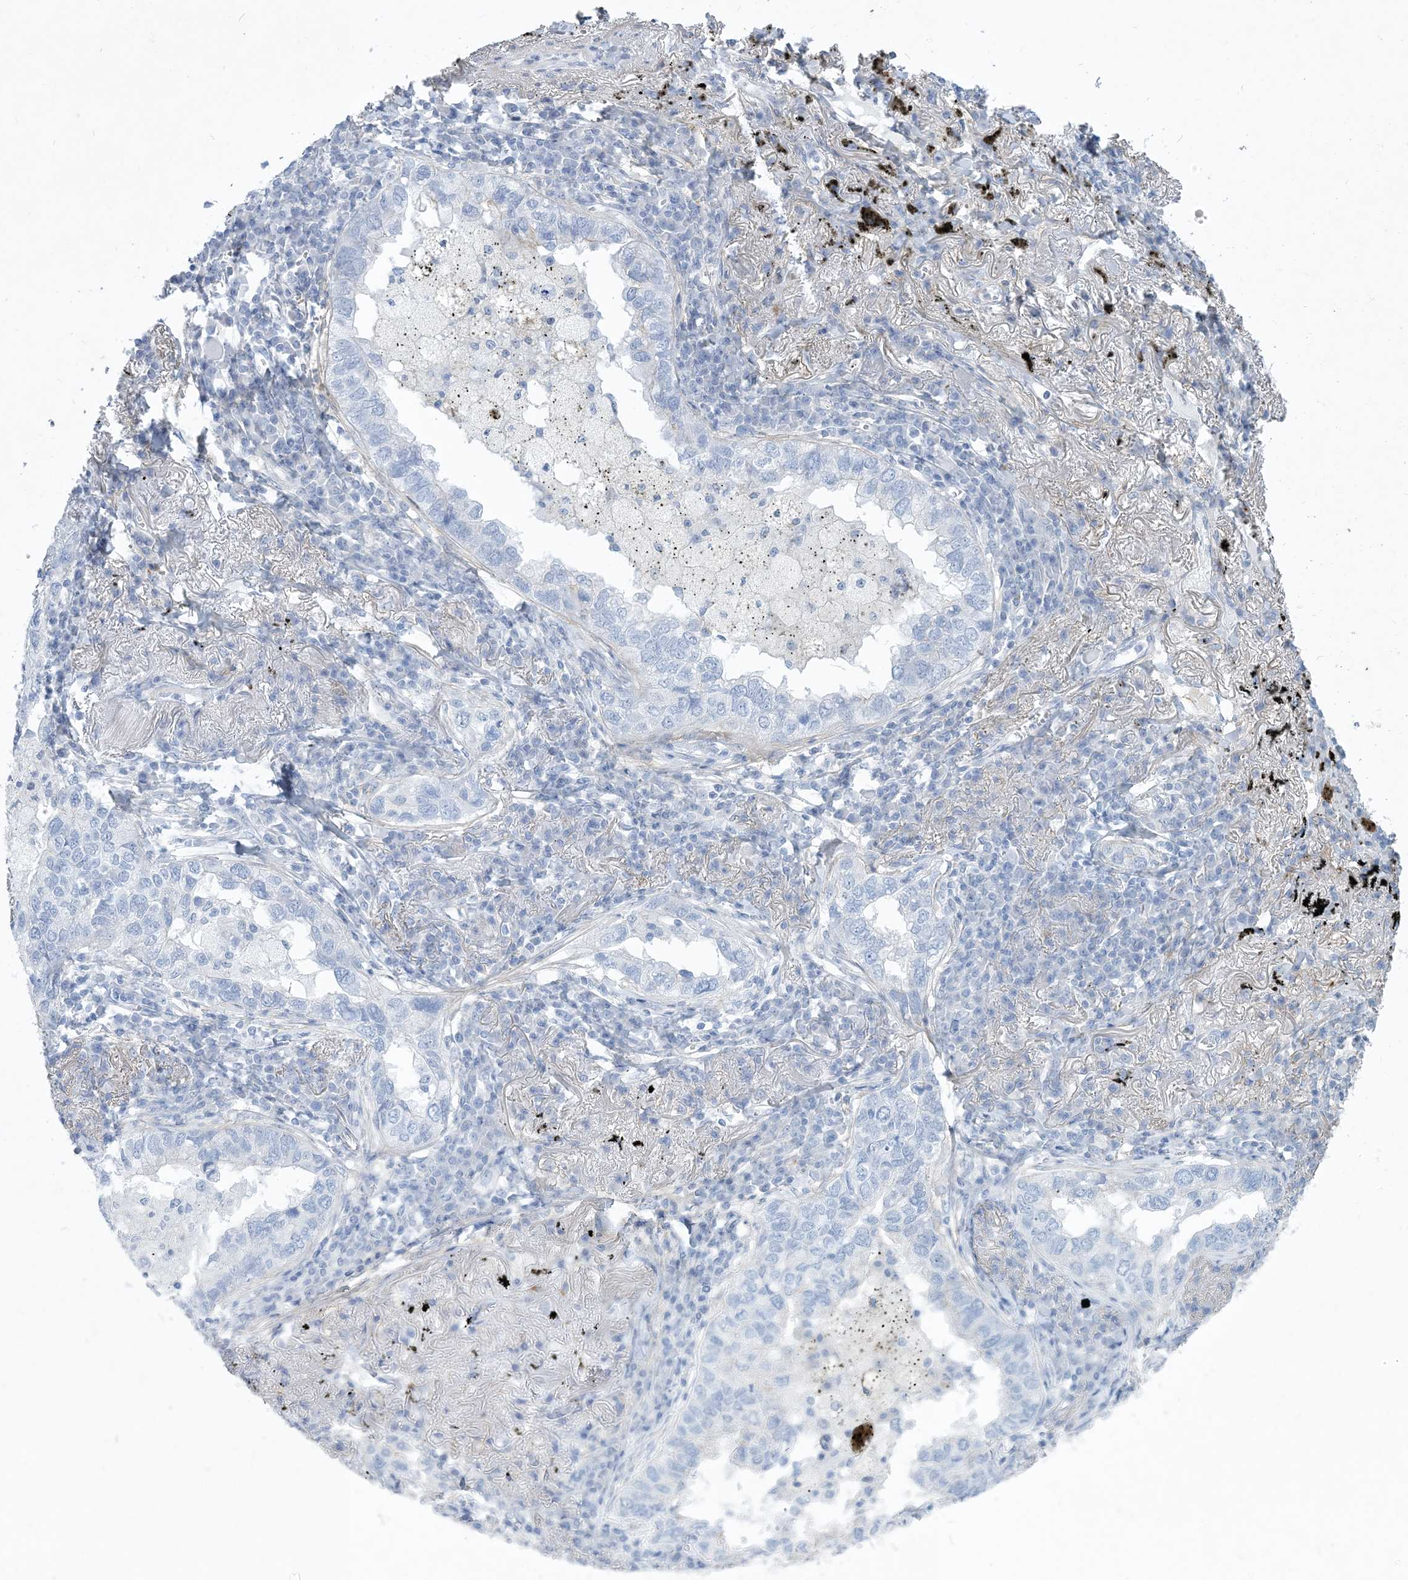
{"staining": {"intensity": "negative", "quantity": "none", "location": "none"}, "tissue": "lung cancer", "cell_type": "Tumor cells", "image_type": "cancer", "snomed": [{"axis": "morphology", "description": "Adenocarcinoma, NOS"}, {"axis": "topography", "description": "Lung"}], "caption": "An IHC micrograph of lung cancer is shown. There is no staining in tumor cells of lung cancer.", "gene": "MOXD1", "patient": {"sex": "male", "age": 65}}